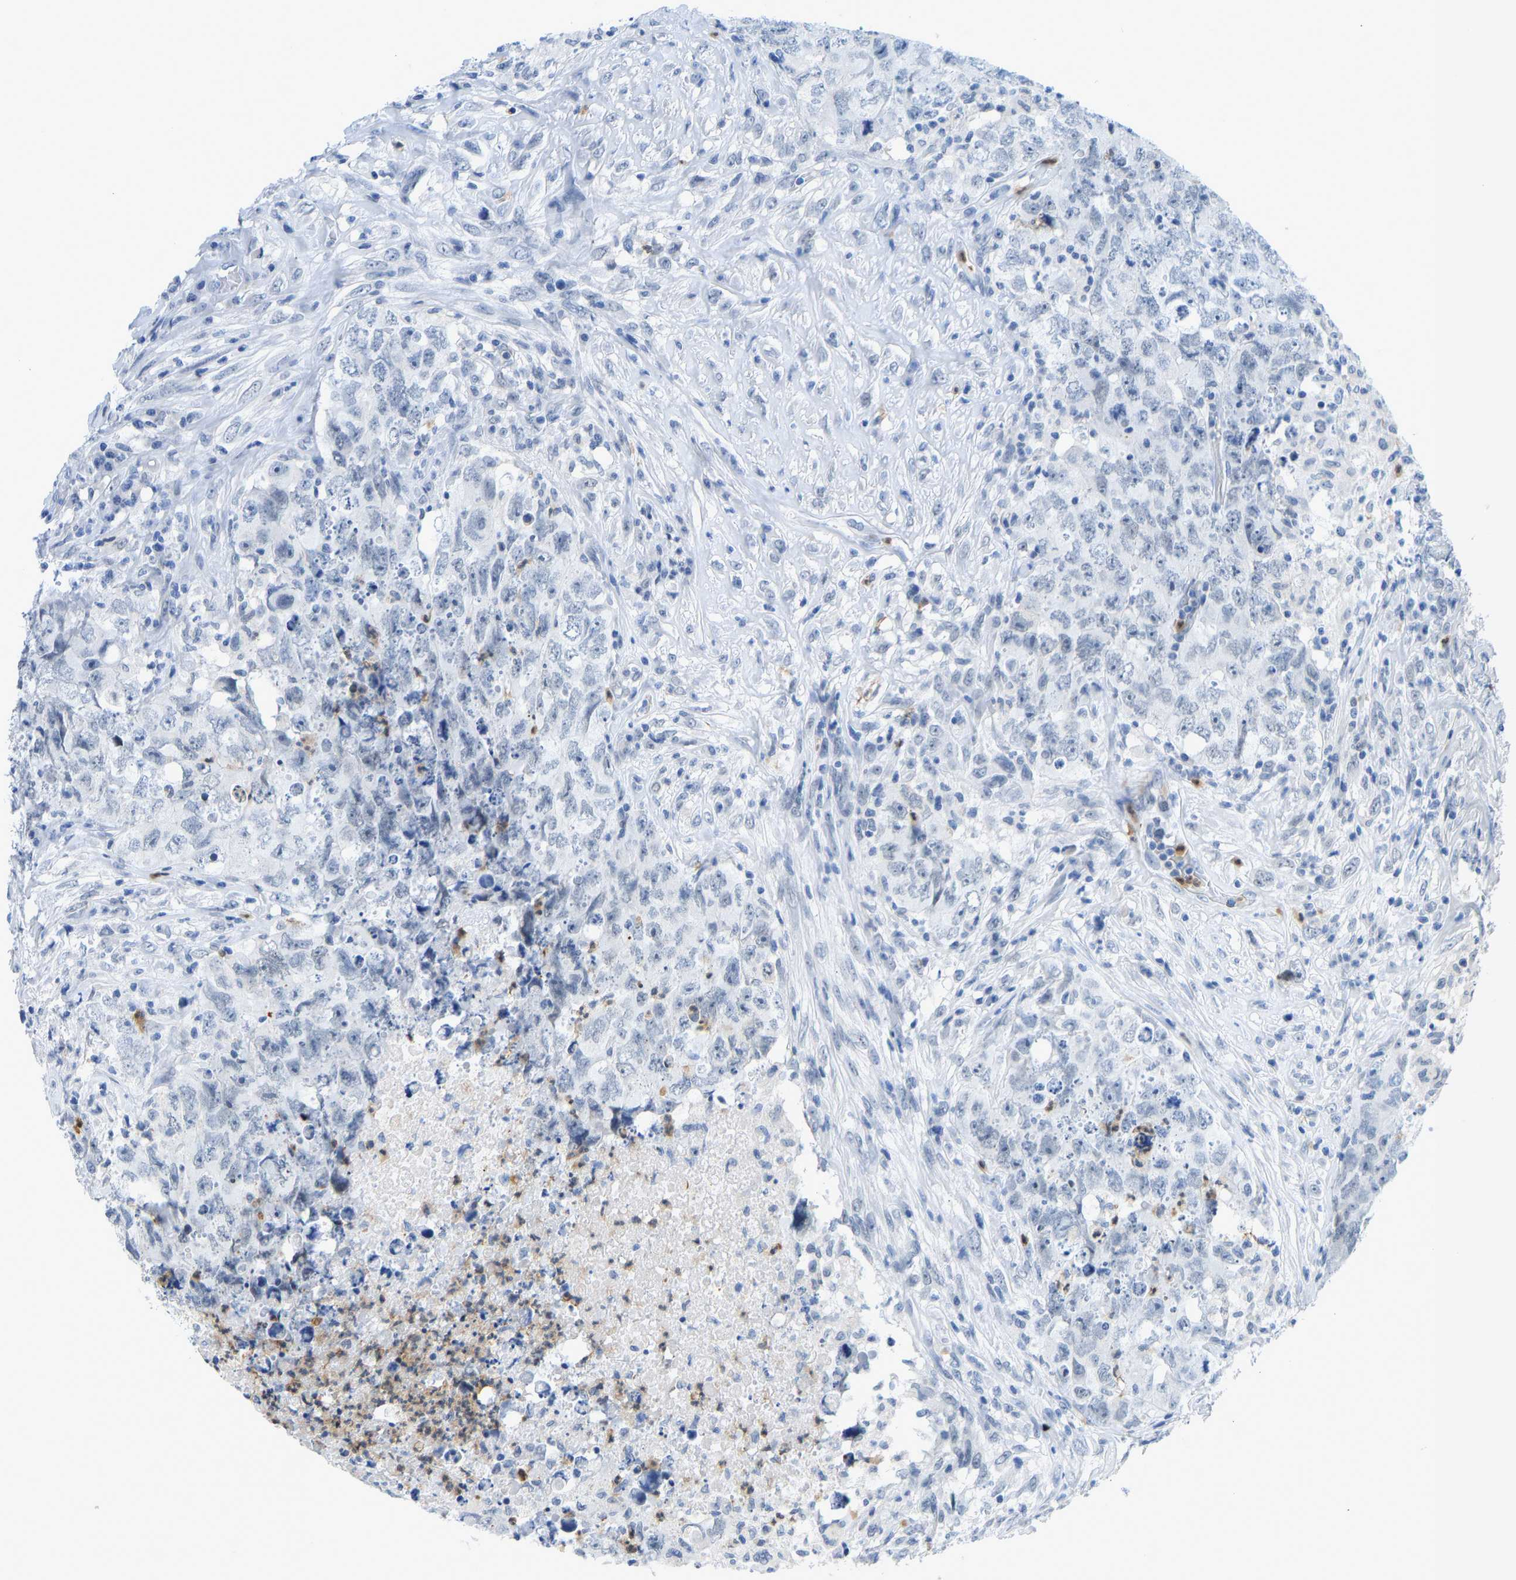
{"staining": {"intensity": "negative", "quantity": "none", "location": "none"}, "tissue": "testis cancer", "cell_type": "Tumor cells", "image_type": "cancer", "snomed": [{"axis": "morphology", "description": "Carcinoma, Embryonal, NOS"}, {"axis": "topography", "description": "Testis"}], "caption": "The IHC photomicrograph has no significant positivity in tumor cells of testis embryonal carcinoma tissue.", "gene": "TXNDC2", "patient": {"sex": "male", "age": 32}}